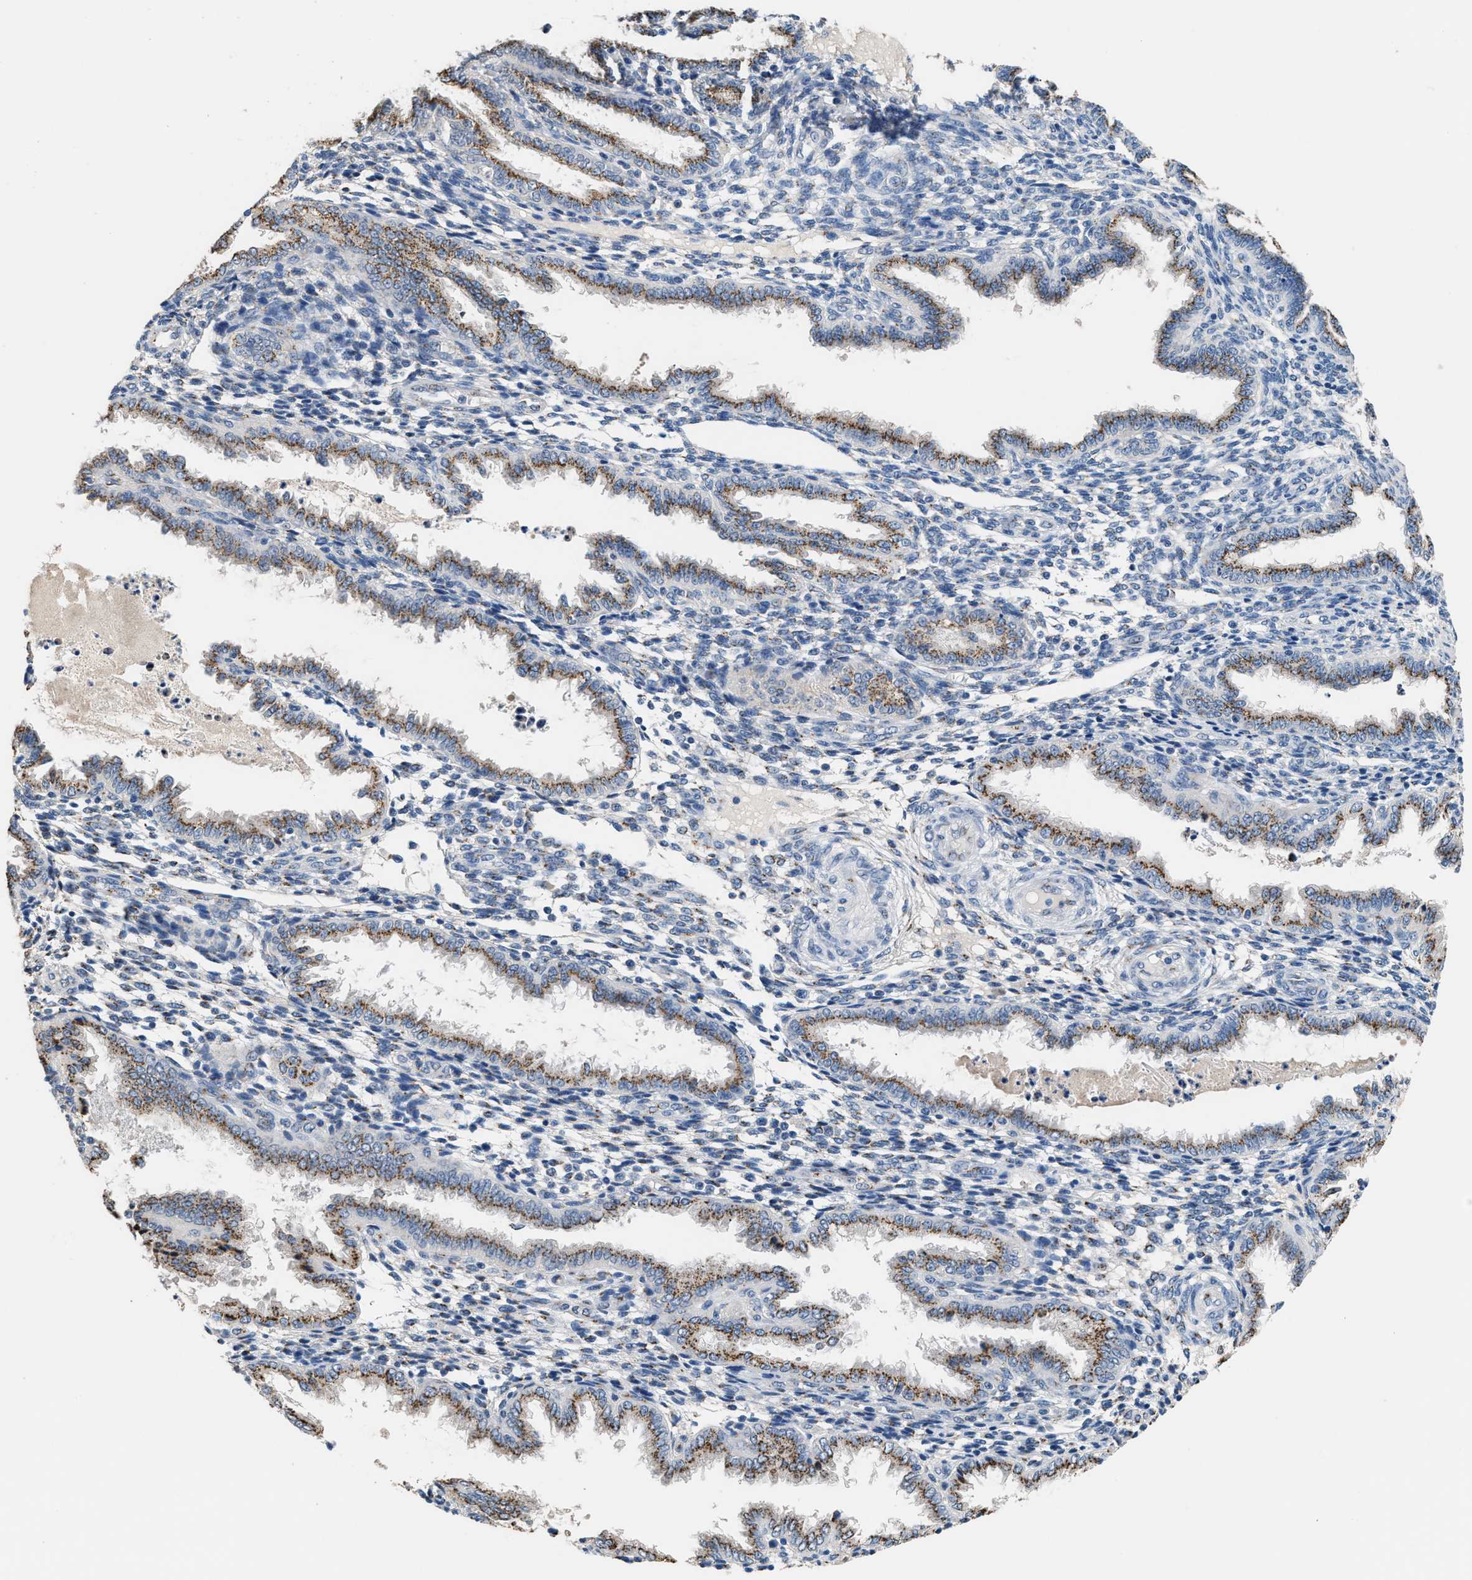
{"staining": {"intensity": "moderate", "quantity": "25%-75%", "location": "cytoplasmic/membranous"}, "tissue": "endometrium", "cell_type": "Cells in endometrial stroma", "image_type": "normal", "snomed": [{"axis": "morphology", "description": "Normal tissue, NOS"}, {"axis": "topography", "description": "Endometrium"}], "caption": "A medium amount of moderate cytoplasmic/membranous staining is seen in about 25%-75% of cells in endometrial stroma in normal endometrium. (Brightfield microscopy of DAB IHC at high magnification).", "gene": "GOLM1", "patient": {"sex": "female", "age": 33}}